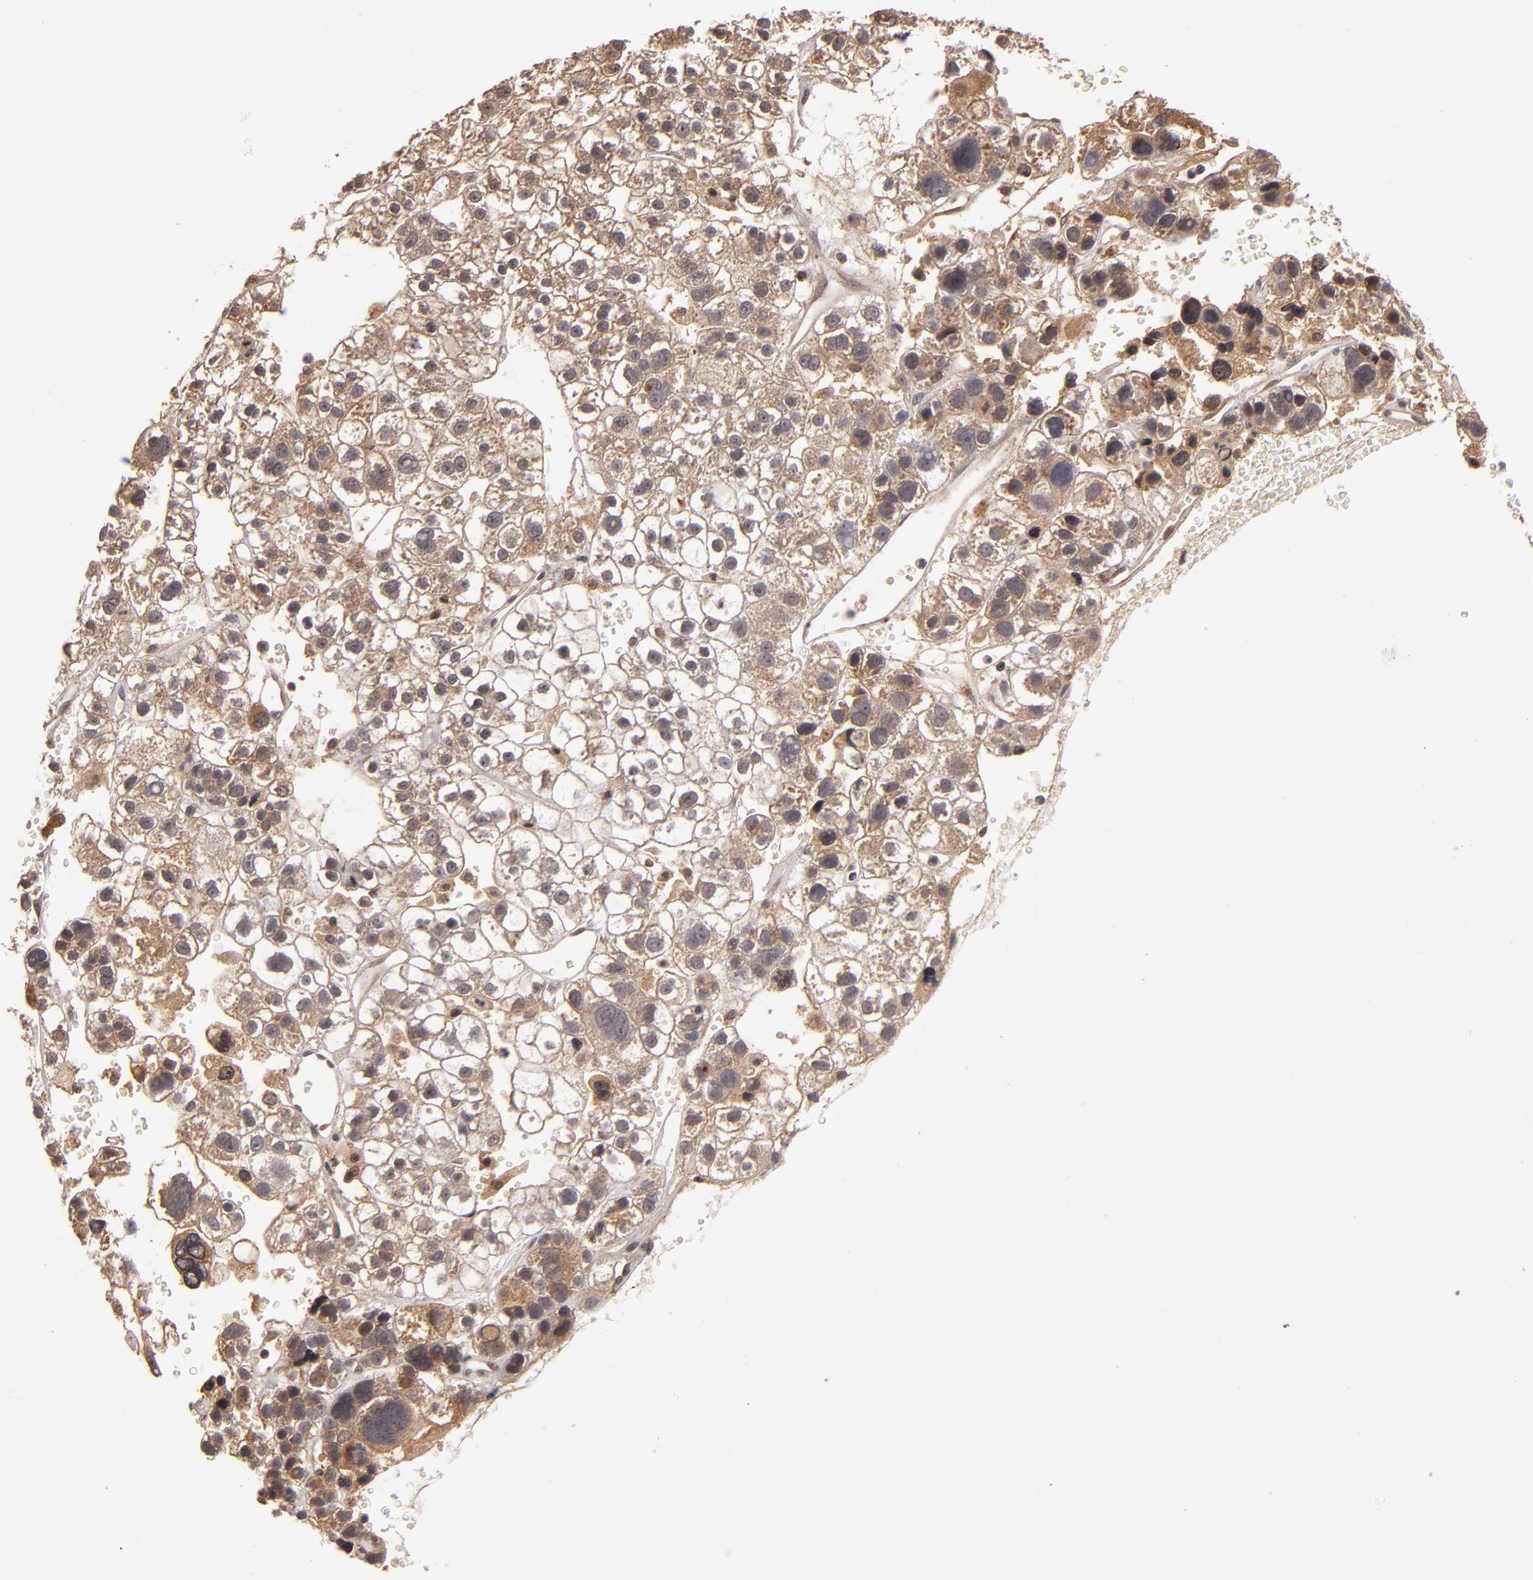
{"staining": {"intensity": "moderate", "quantity": ">75%", "location": "cytoplasmic/membranous"}, "tissue": "liver cancer", "cell_type": "Tumor cells", "image_type": "cancer", "snomed": [{"axis": "morphology", "description": "Carcinoma, Hepatocellular, NOS"}, {"axis": "topography", "description": "Liver"}], "caption": "Liver hepatocellular carcinoma was stained to show a protein in brown. There is medium levels of moderate cytoplasmic/membranous staining in about >75% of tumor cells.", "gene": "RIOK3", "patient": {"sex": "female", "age": 85}}